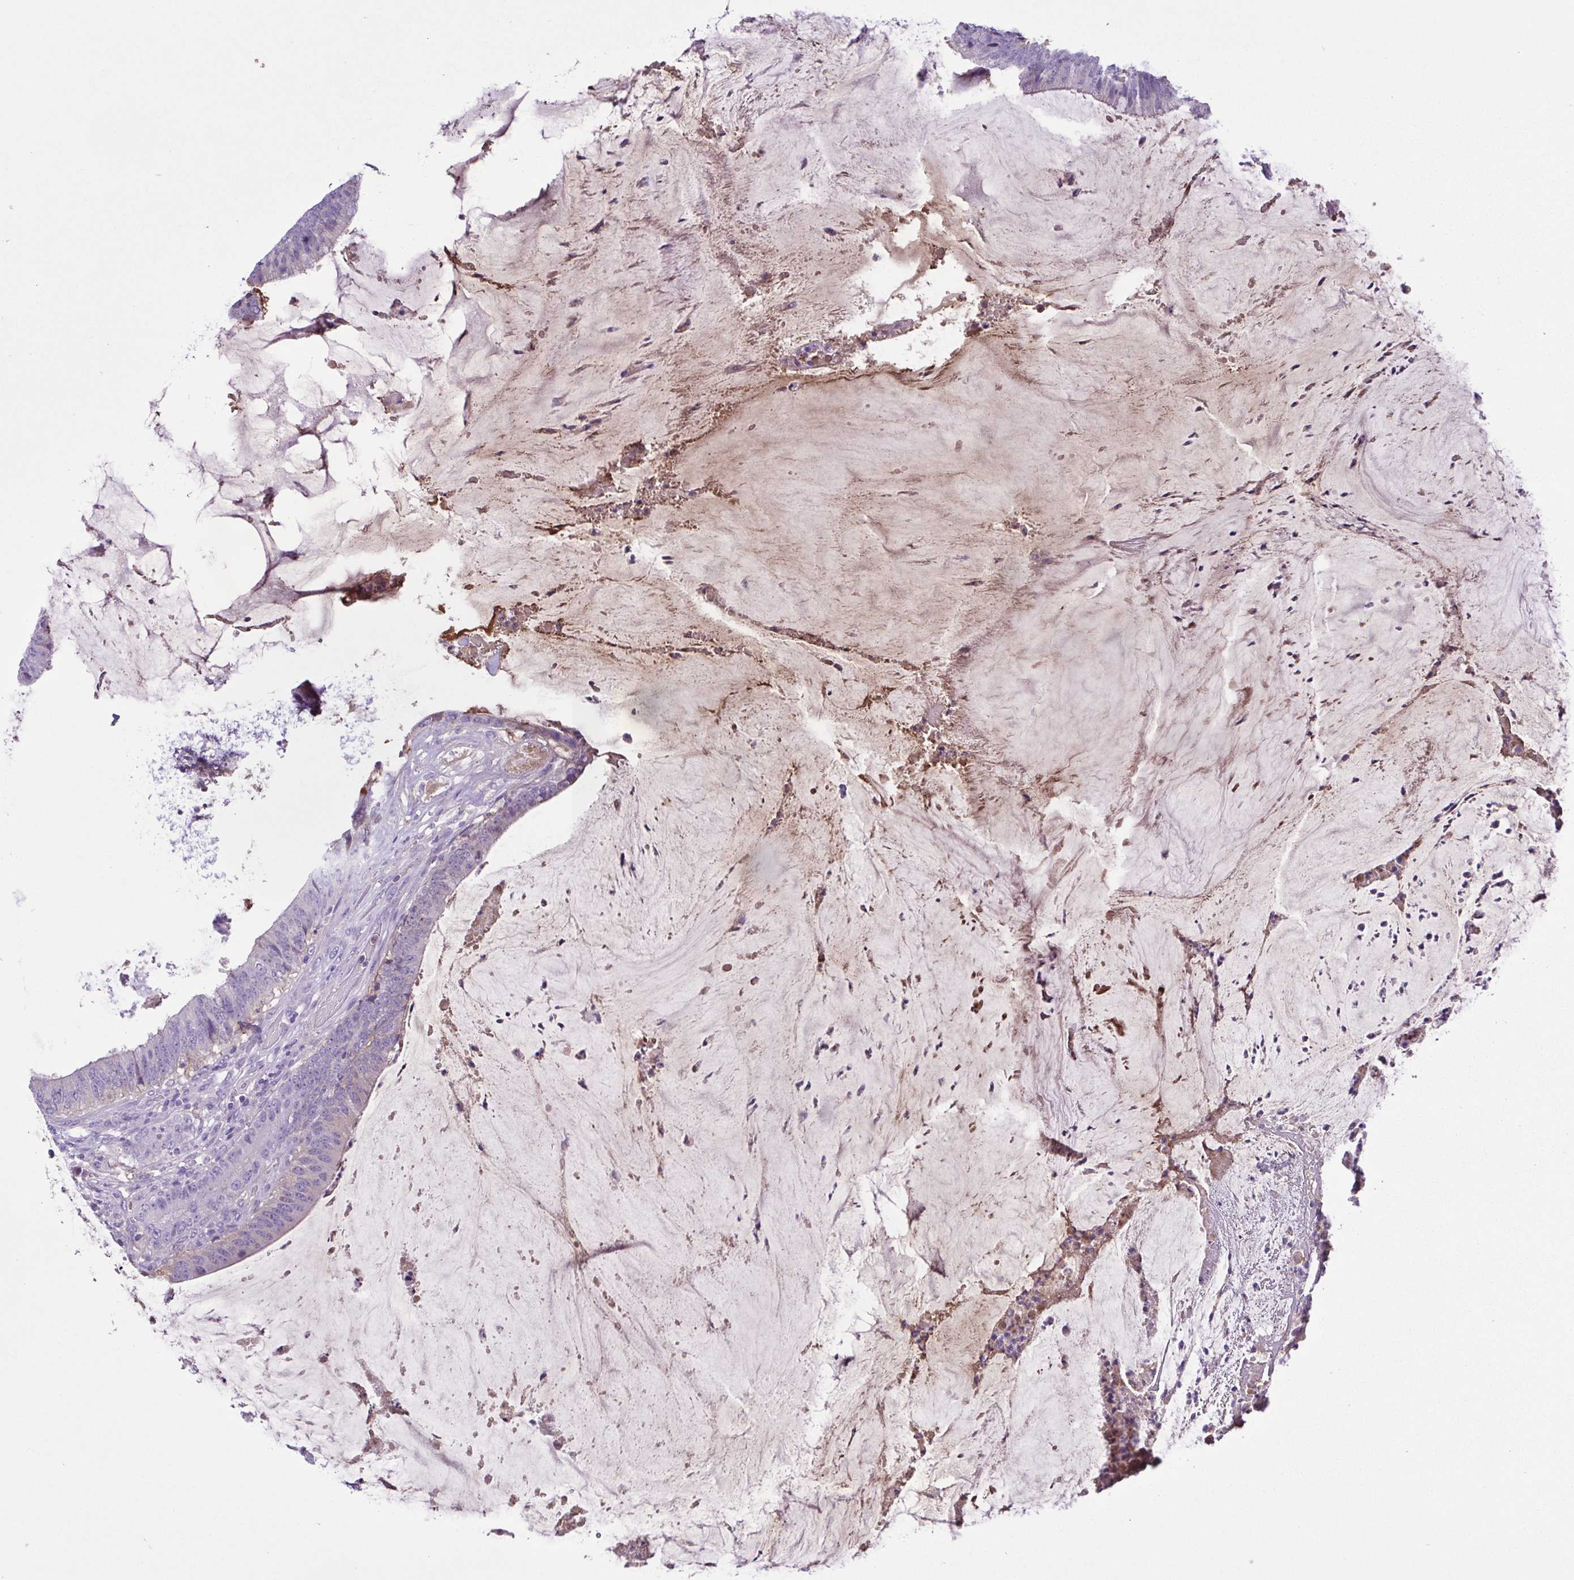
{"staining": {"intensity": "negative", "quantity": "none", "location": "none"}, "tissue": "colorectal cancer", "cell_type": "Tumor cells", "image_type": "cancer", "snomed": [{"axis": "morphology", "description": "Adenocarcinoma, NOS"}, {"axis": "topography", "description": "Colon"}], "caption": "Adenocarcinoma (colorectal) stained for a protein using immunohistochemistry (IHC) exhibits no staining tumor cells.", "gene": "IGFL1", "patient": {"sex": "female", "age": 43}}